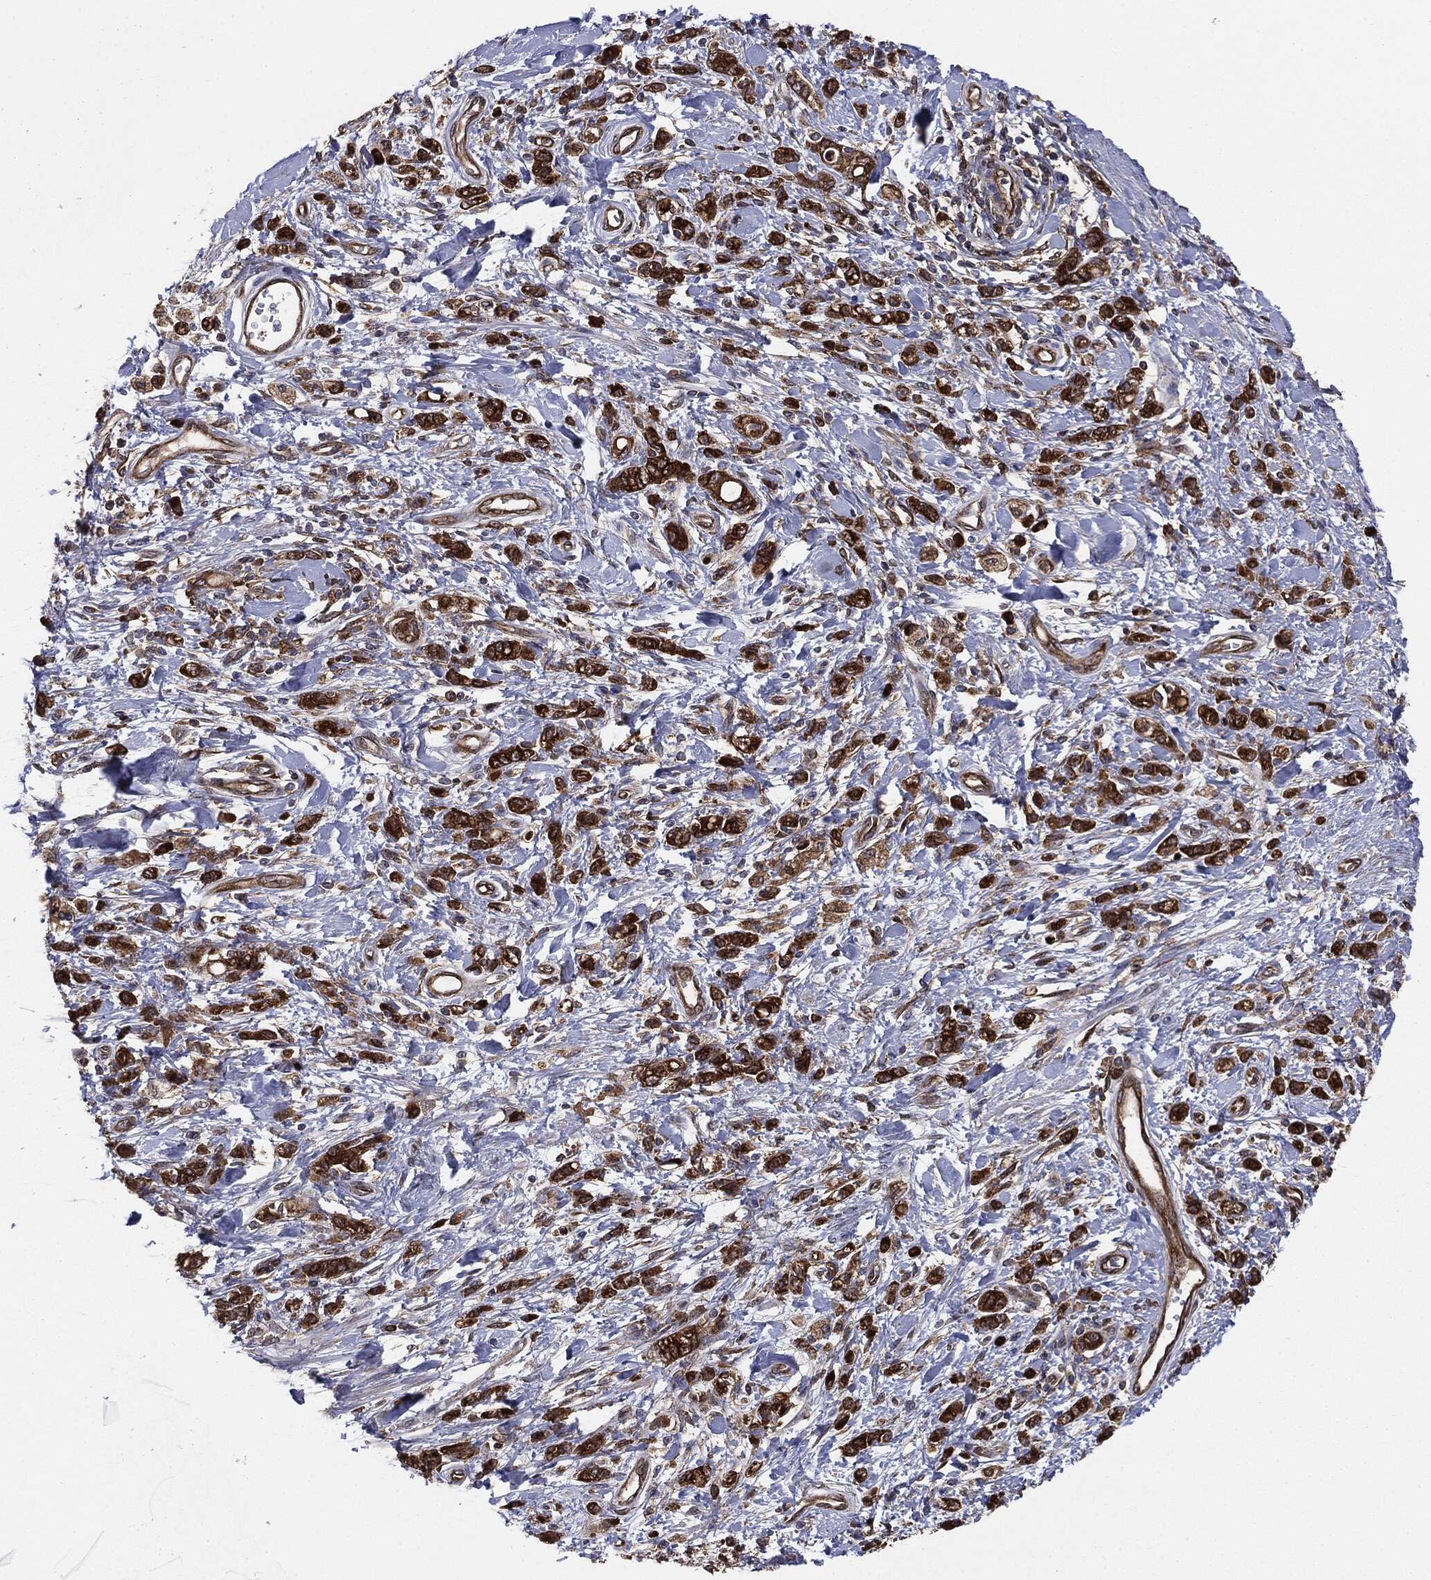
{"staining": {"intensity": "strong", "quantity": ">75%", "location": "cytoplasmic/membranous"}, "tissue": "stomach cancer", "cell_type": "Tumor cells", "image_type": "cancer", "snomed": [{"axis": "morphology", "description": "Adenocarcinoma, NOS"}, {"axis": "topography", "description": "Stomach"}], "caption": "Stomach cancer (adenocarcinoma) was stained to show a protein in brown. There is high levels of strong cytoplasmic/membranous expression in about >75% of tumor cells.", "gene": "NME1", "patient": {"sex": "male", "age": 77}}